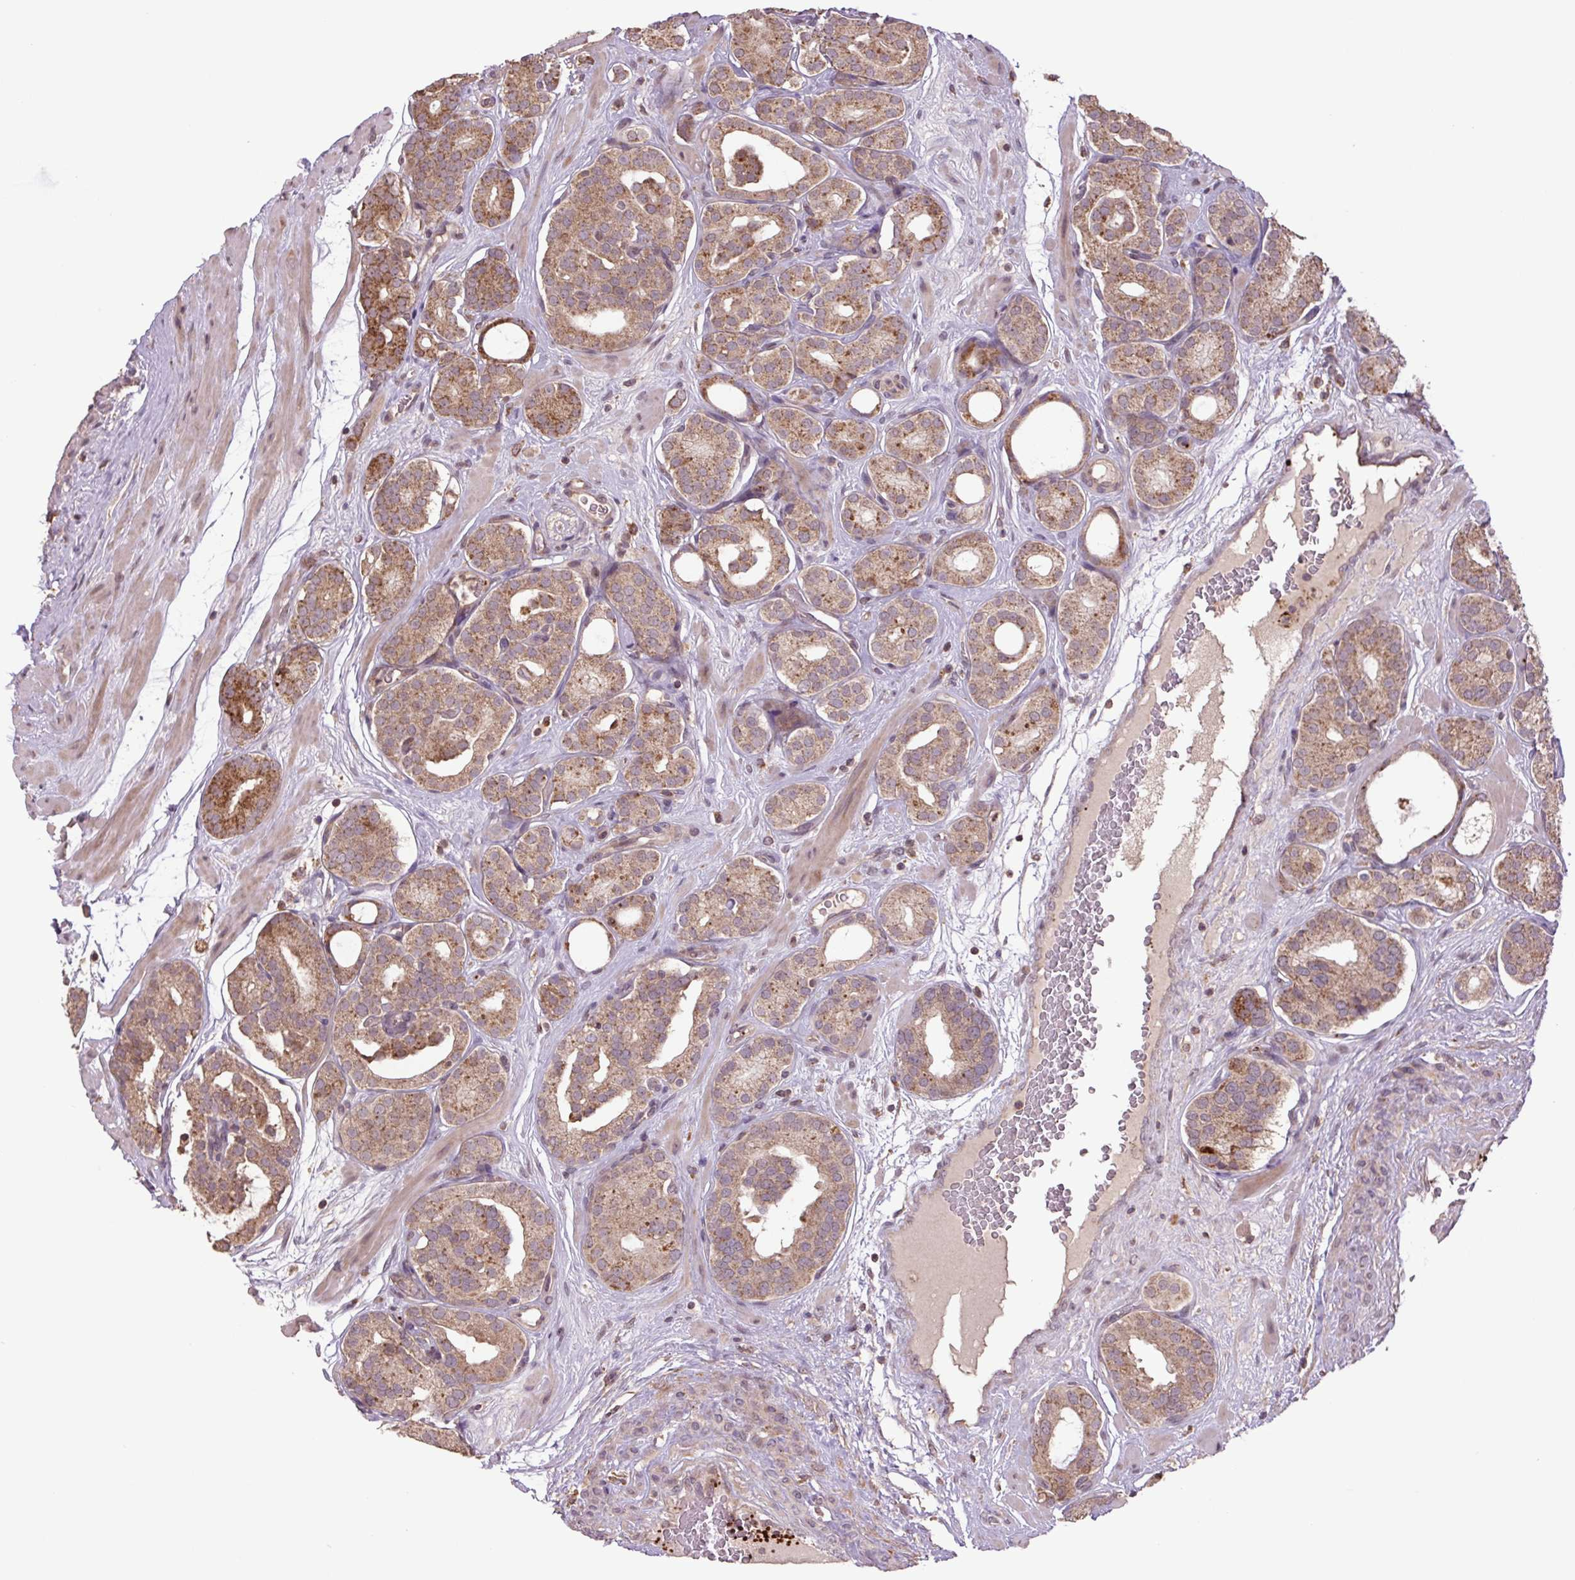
{"staining": {"intensity": "moderate", "quantity": ">75%", "location": "cytoplasmic/membranous"}, "tissue": "prostate cancer", "cell_type": "Tumor cells", "image_type": "cancer", "snomed": [{"axis": "morphology", "description": "Adenocarcinoma, High grade"}, {"axis": "topography", "description": "Prostate"}], "caption": "Brown immunohistochemical staining in prostate cancer demonstrates moderate cytoplasmic/membranous staining in approximately >75% of tumor cells.", "gene": "TMEM160", "patient": {"sex": "male", "age": 66}}